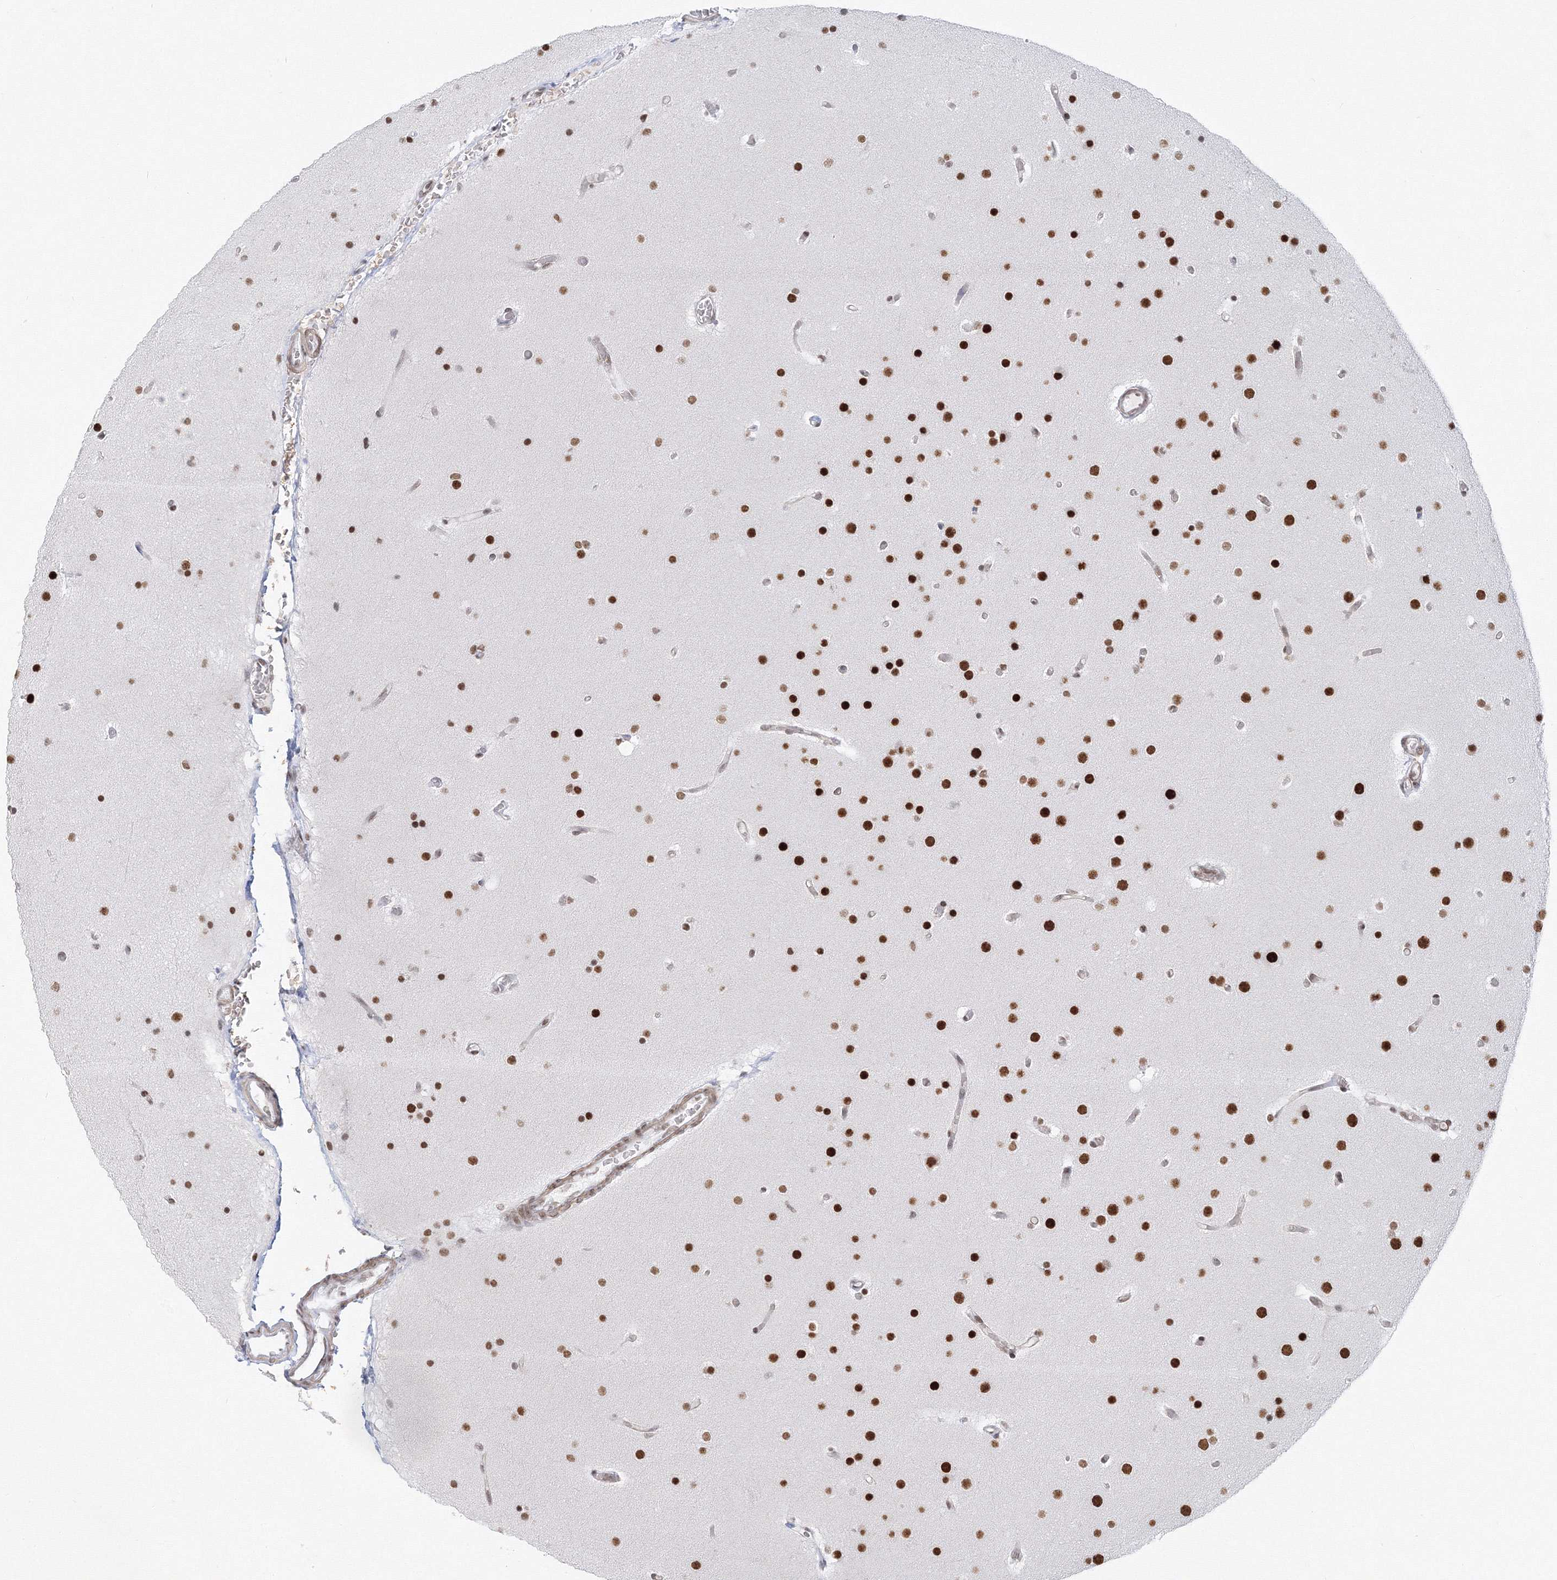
{"staining": {"intensity": "strong", "quantity": "25%-75%", "location": "nuclear"}, "tissue": "glioma", "cell_type": "Tumor cells", "image_type": "cancer", "snomed": [{"axis": "morphology", "description": "Glioma, malignant, High grade"}, {"axis": "topography", "description": "Cerebral cortex"}], "caption": "Protein analysis of malignant glioma (high-grade) tissue demonstrates strong nuclear expression in about 25%-75% of tumor cells.", "gene": "ZNF638", "patient": {"sex": "female", "age": 36}}